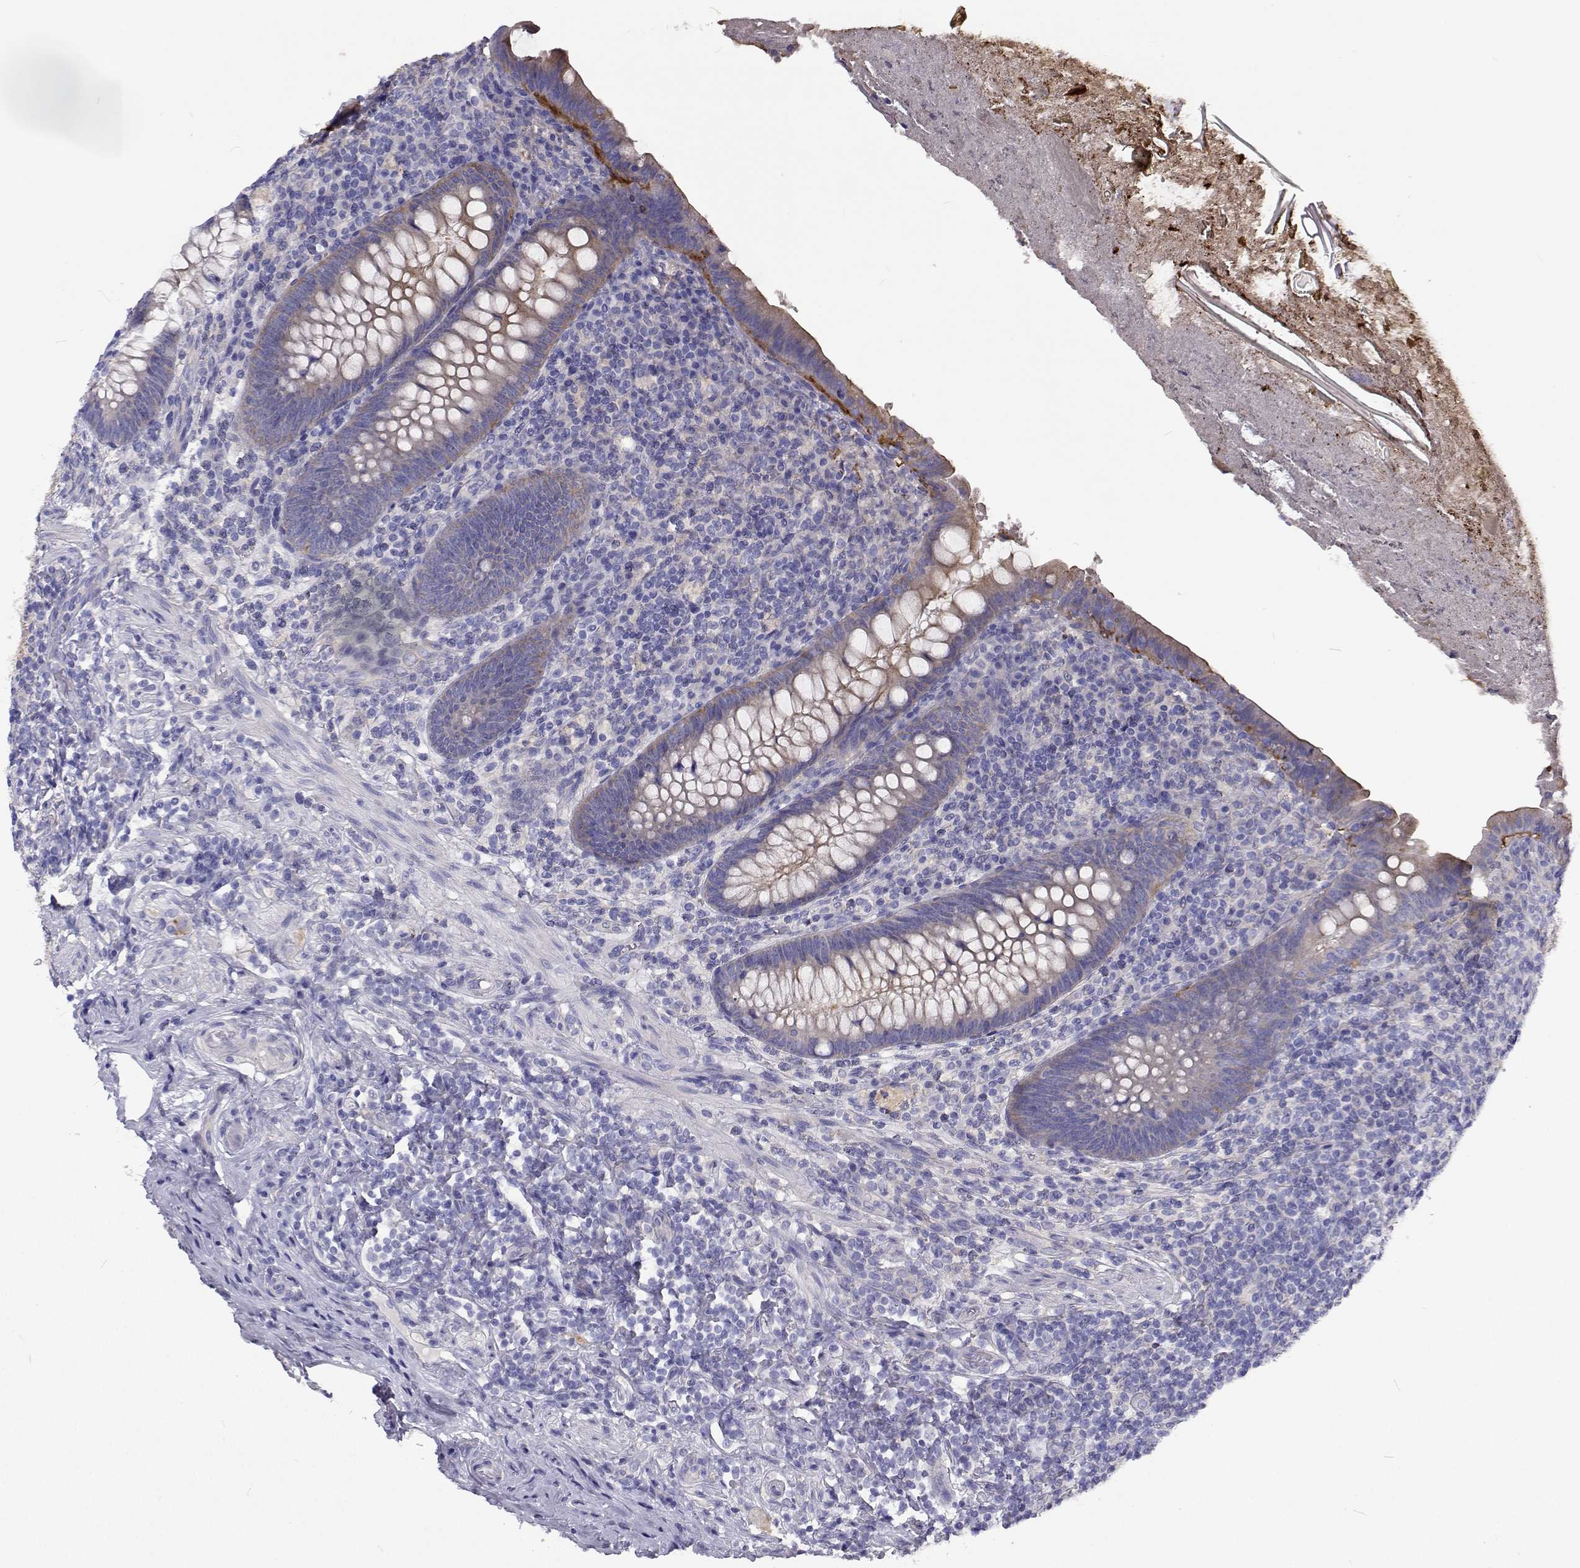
{"staining": {"intensity": "moderate", "quantity": "<25%", "location": "cytoplasmic/membranous"}, "tissue": "appendix", "cell_type": "Glandular cells", "image_type": "normal", "snomed": [{"axis": "morphology", "description": "Normal tissue, NOS"}, {"axis": "topography", "description": "Appendix"}], "caption": "Appendix stained with a brown dye demonstrates moderate cytoplasmic/membranous positive expression in approximately <25% of glandular cells.", "gene": "LHFPL7", "patient": {"sex": "male", "age": 47}}